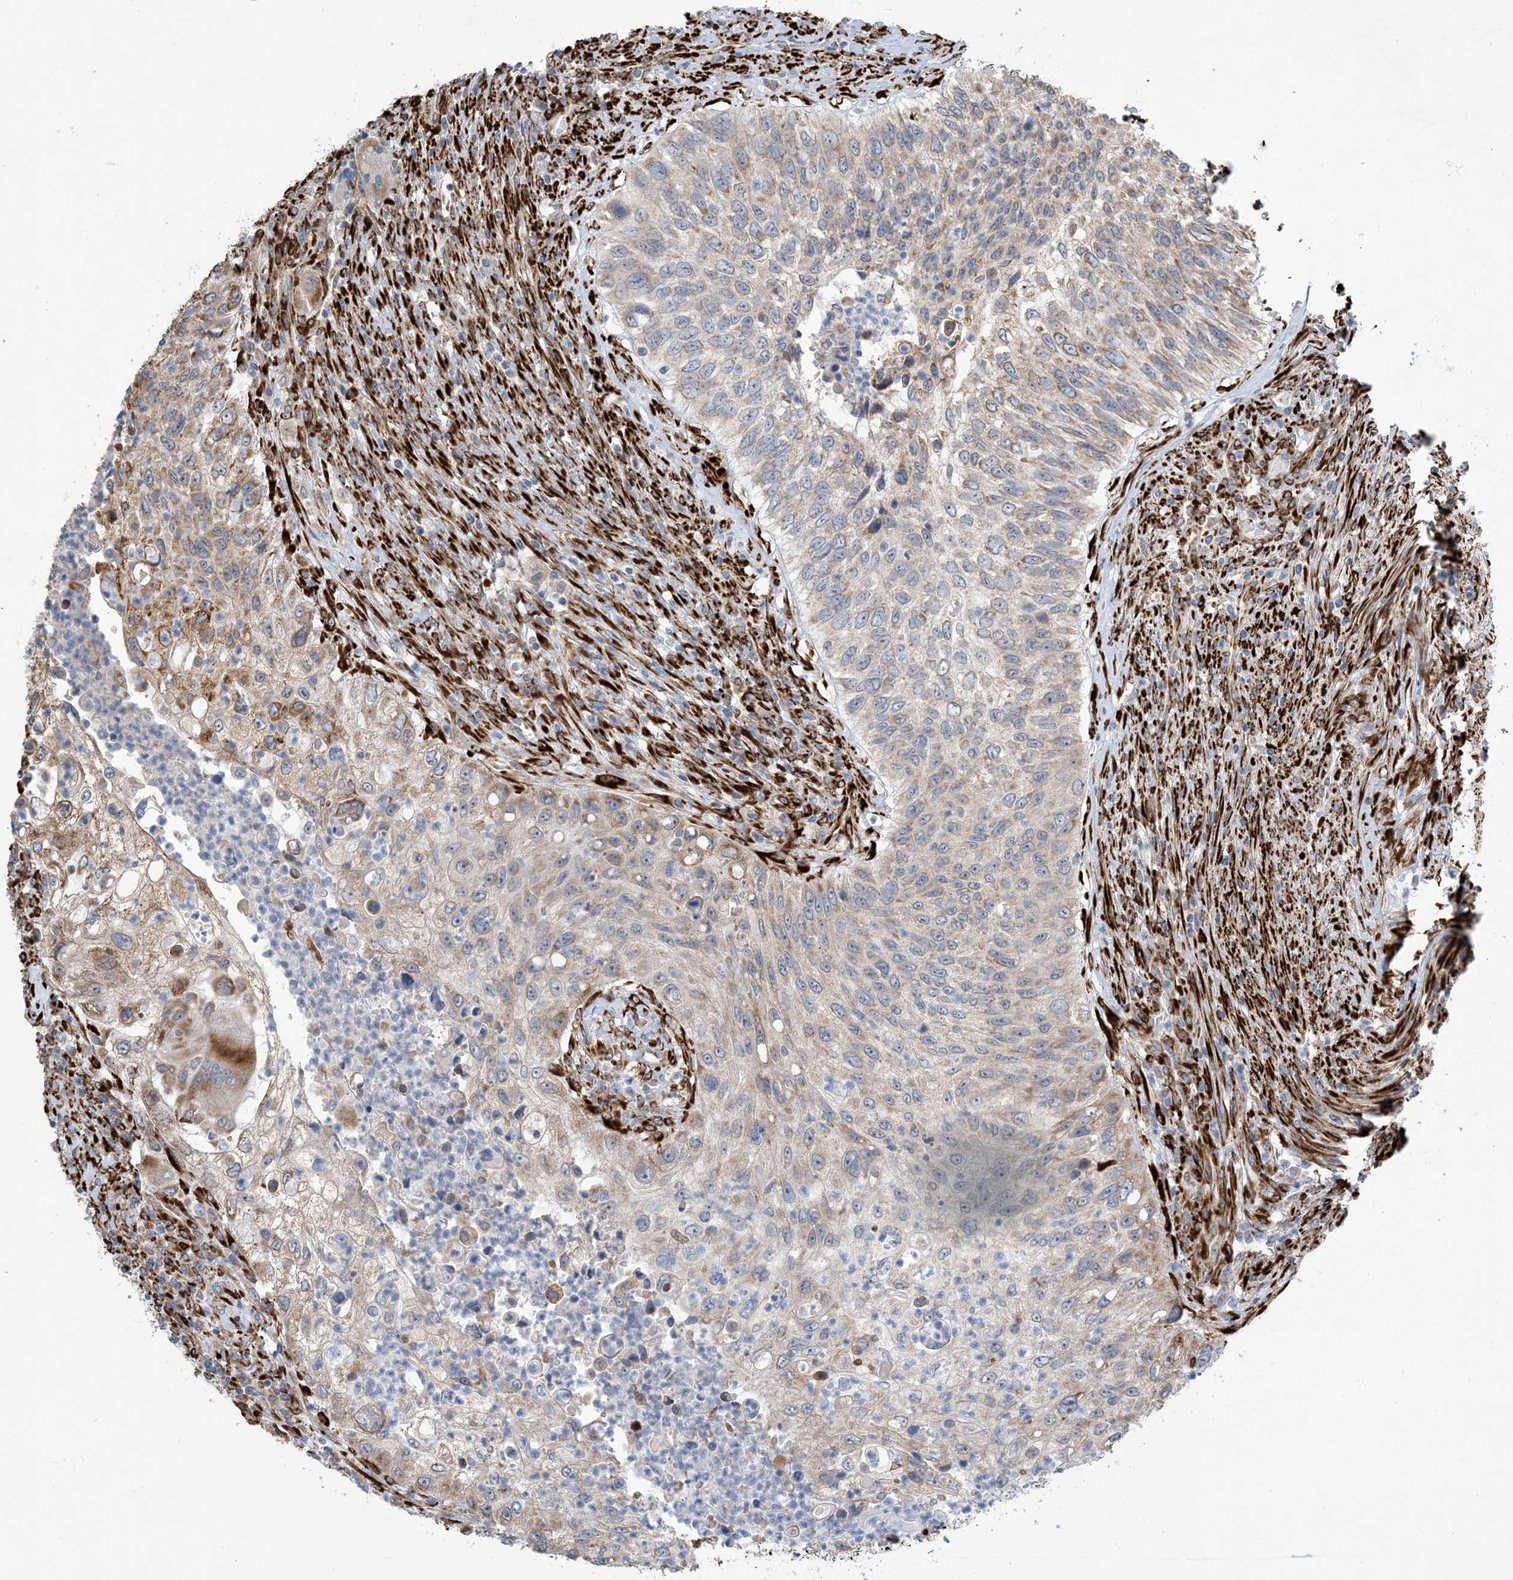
{"staining": {"intensity": "weak", "quantity": "<25%", "location": "cytoplasmic/membranous"}, "tissue": "urothelial cancer", "cell_type": "Tumor cells", "image_type": "cancer", "snomed": [{"axis": "morphology", "description": "Urothelial carcinoma, High grade"}, {"axis": "topography", "description": "Urinary bladder"}], "caption": "This is a micrograph of IHC staining of urothelial carcinoma (high-grade), which shows no positivity in tumor cells. (Brightfield microscopy of DAB immunohistochemistry at high magnification).", "gene": "ZBTB45", "patient": {"sex": "female", "age": 60}}